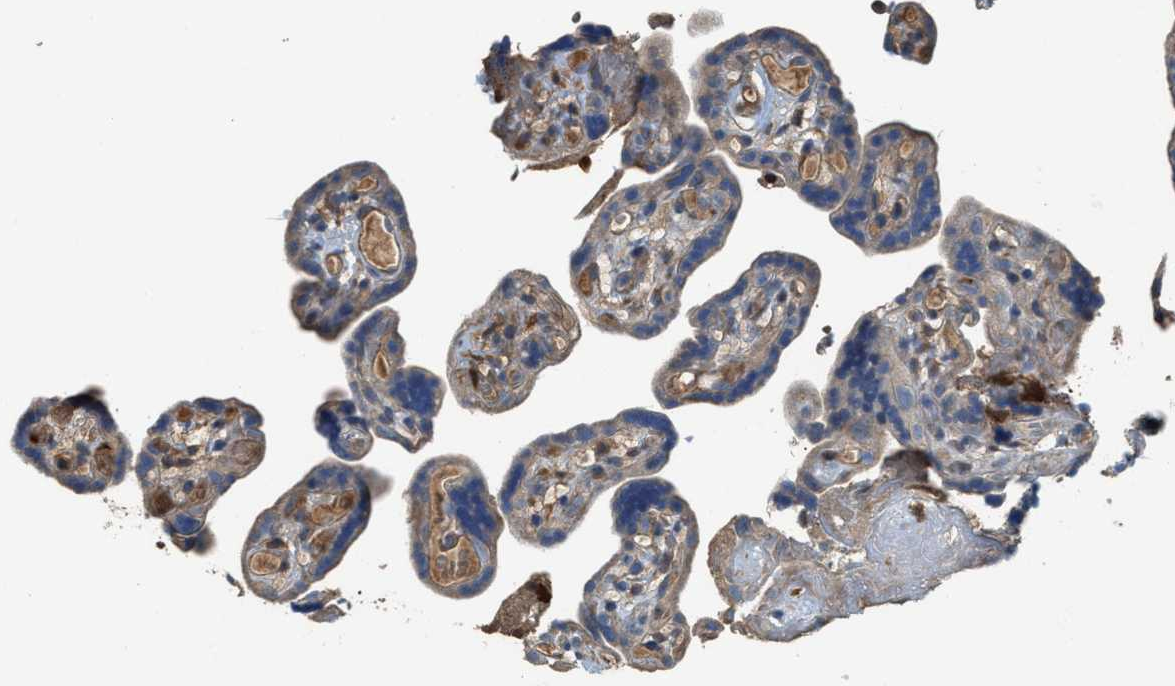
{"staining": {"intensity": "moderate", "quantity": ">75%", "location": "cytoplasmic/membranous"}, "tissue": "placenta", "cell_type": "Decidual cells", "image_type": "normal", "snomed": [{"axis": "morphology", "description": "Normal tissue, NOS"}, {"axis": "topography", "description": "Placenta"}], "caption": "A brown stain highlights moderate cytoplasmic/membranous positivity of a protein in decidual cells of normal placenta. The staining was performed using DAB, with brown indicating positive protein expression. Nuclei are stained blue with hematoxylin.", "gene": "SERPINB5", "patient": {"sex": "female", "age": 30}}